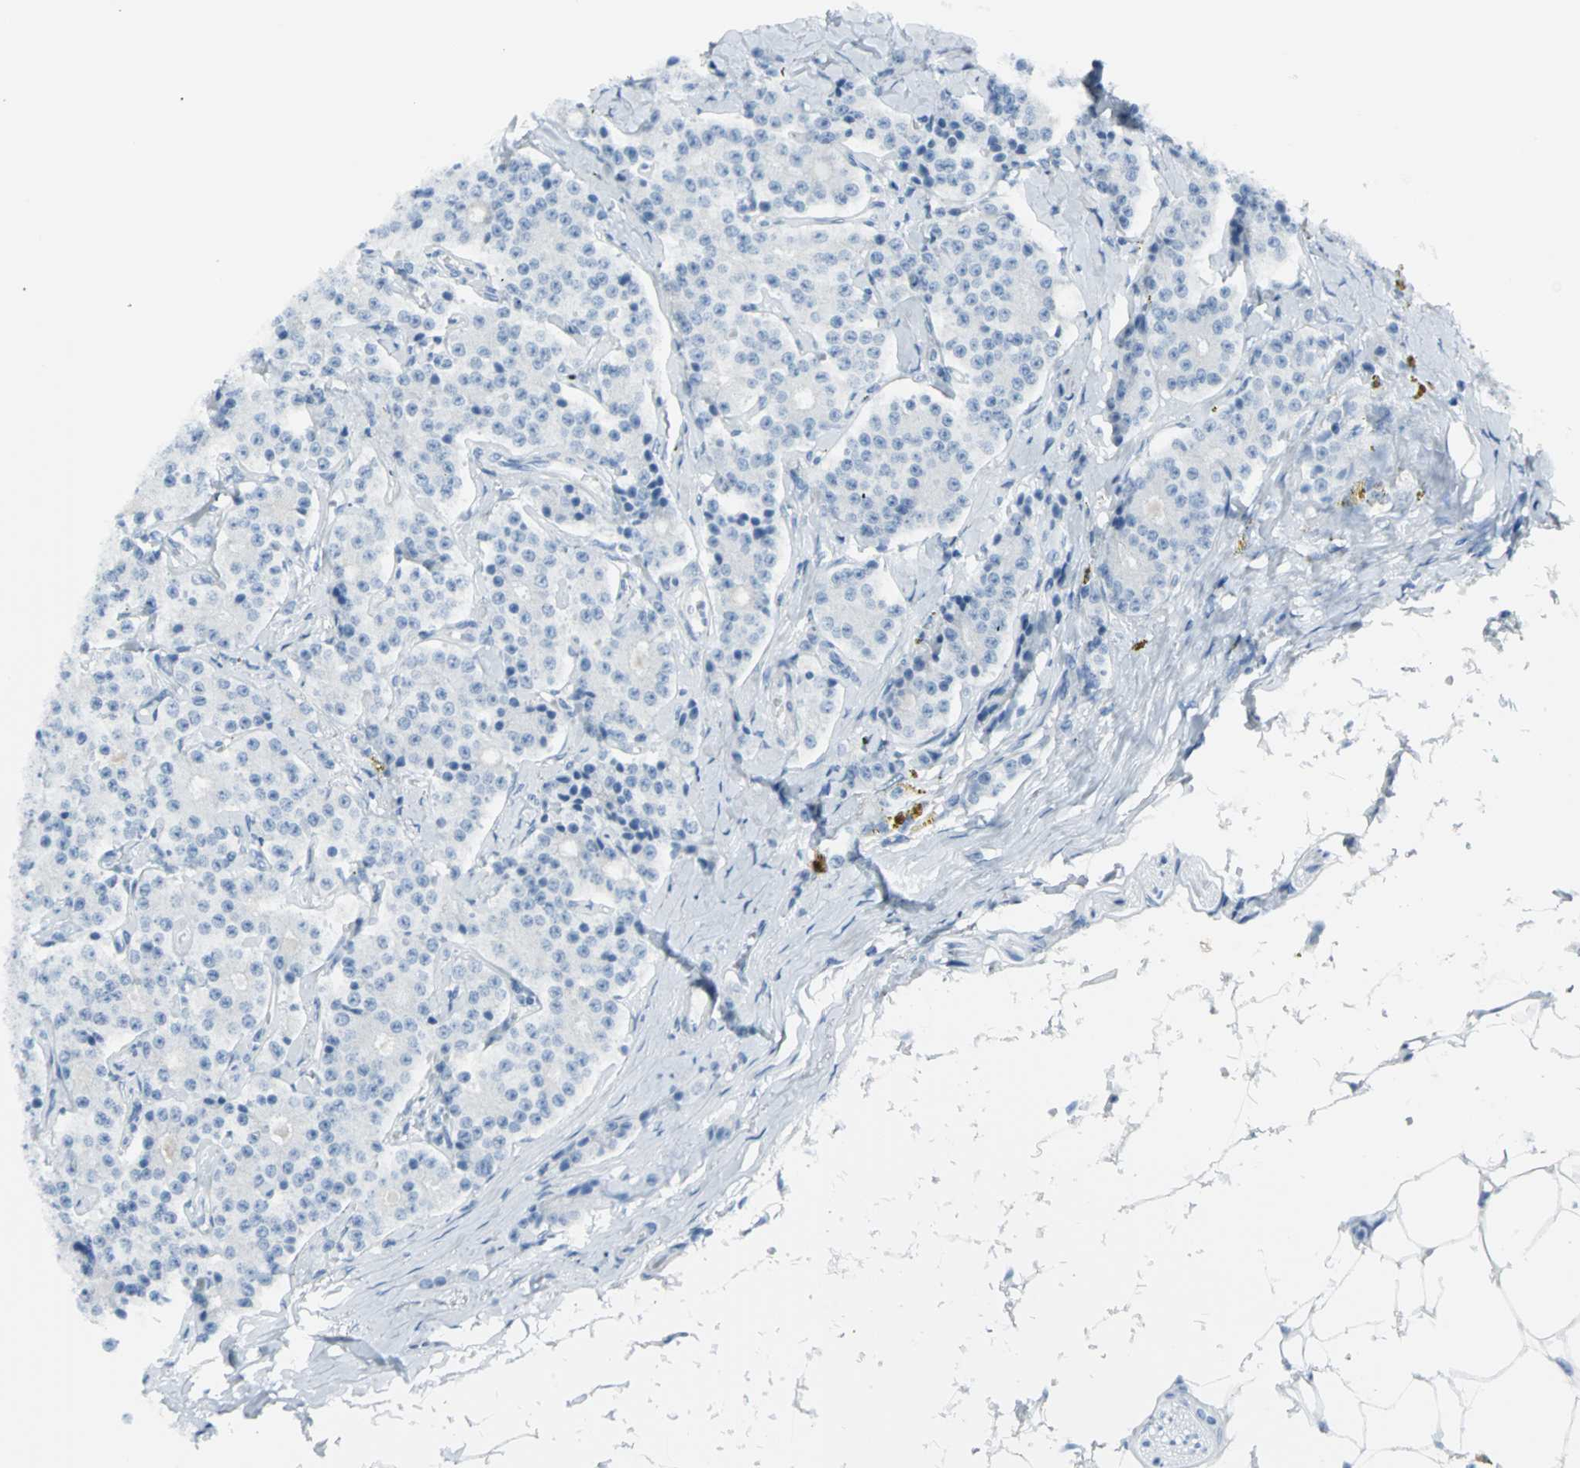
{"staining": {"intensity": "negative", "quantity": "none", "location": "none"}, "tissue": "carcinoid", "cell_type": "Tumor cells", "image_type": "cancer", "snomed": [{"axis": "morphology", "description": "Carcinoid, malignant, NOS"}, {"axis": "topography", "description": "Colon"}], "caption": "This is an immunohistochemistry (IHC) photomicrograph of human carcinoid. There is no expression in tumor cells.", "gene": "MCM3", "patient": {"sex": "female", "age": 61}}